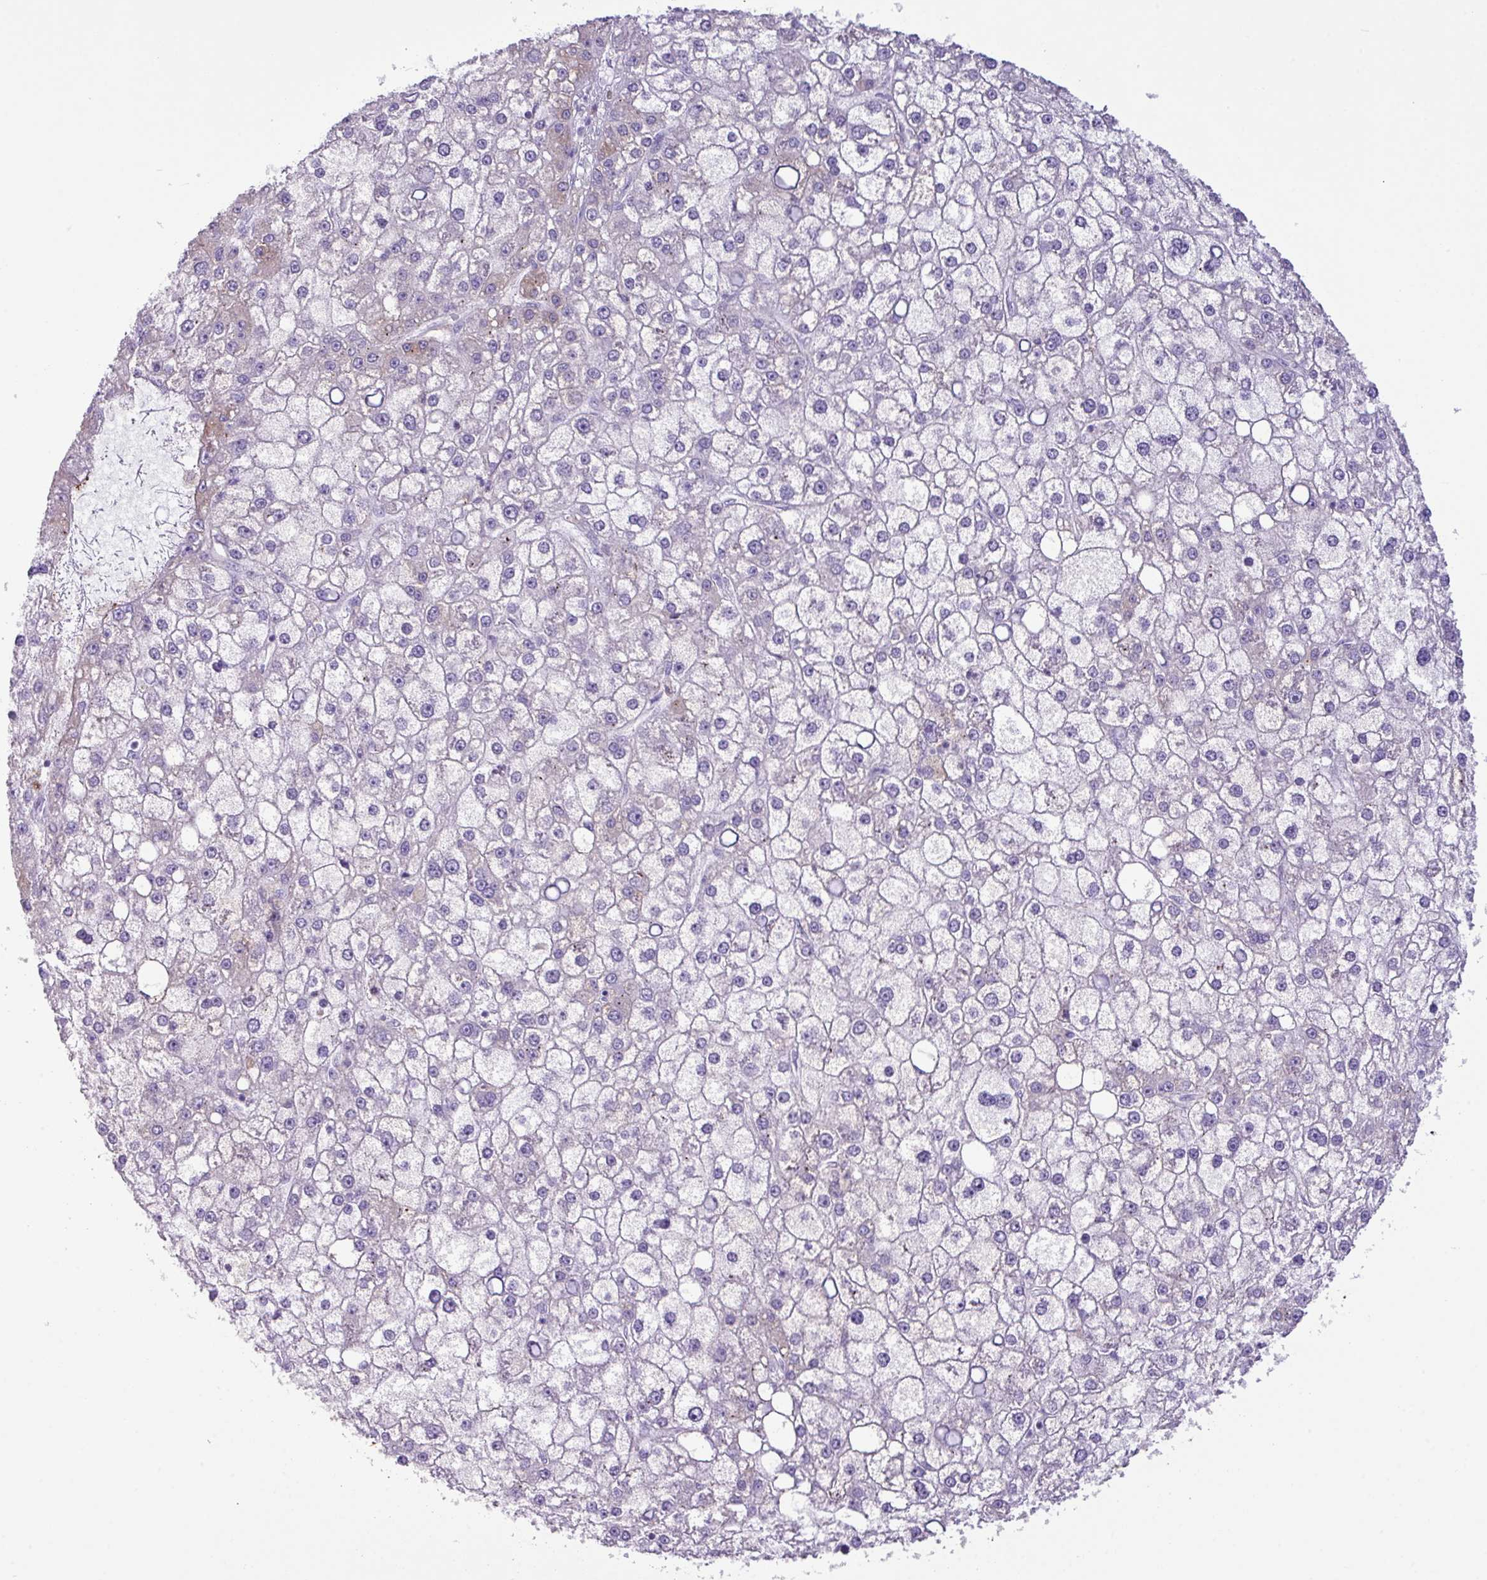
{"staining": {"intensity": "negative", "quantity": "none", "location": "none"}, "tissue": "liver cancer", "cell_type": "Tumor cells", "image_type": "cancer", "snomed": [{"axis": "morphology", "description": "Carcinoma, Hepatocellular, NOS"}, {"axis": "topography", "description": "Liver"}], "caption": "This is a photomicrograph of IHC staining of hepatocellular carcinoma (liver), which shows no staining in tumor cells.", "gene": "RGS21", "patient": {"sex": "male", "age": 67}}